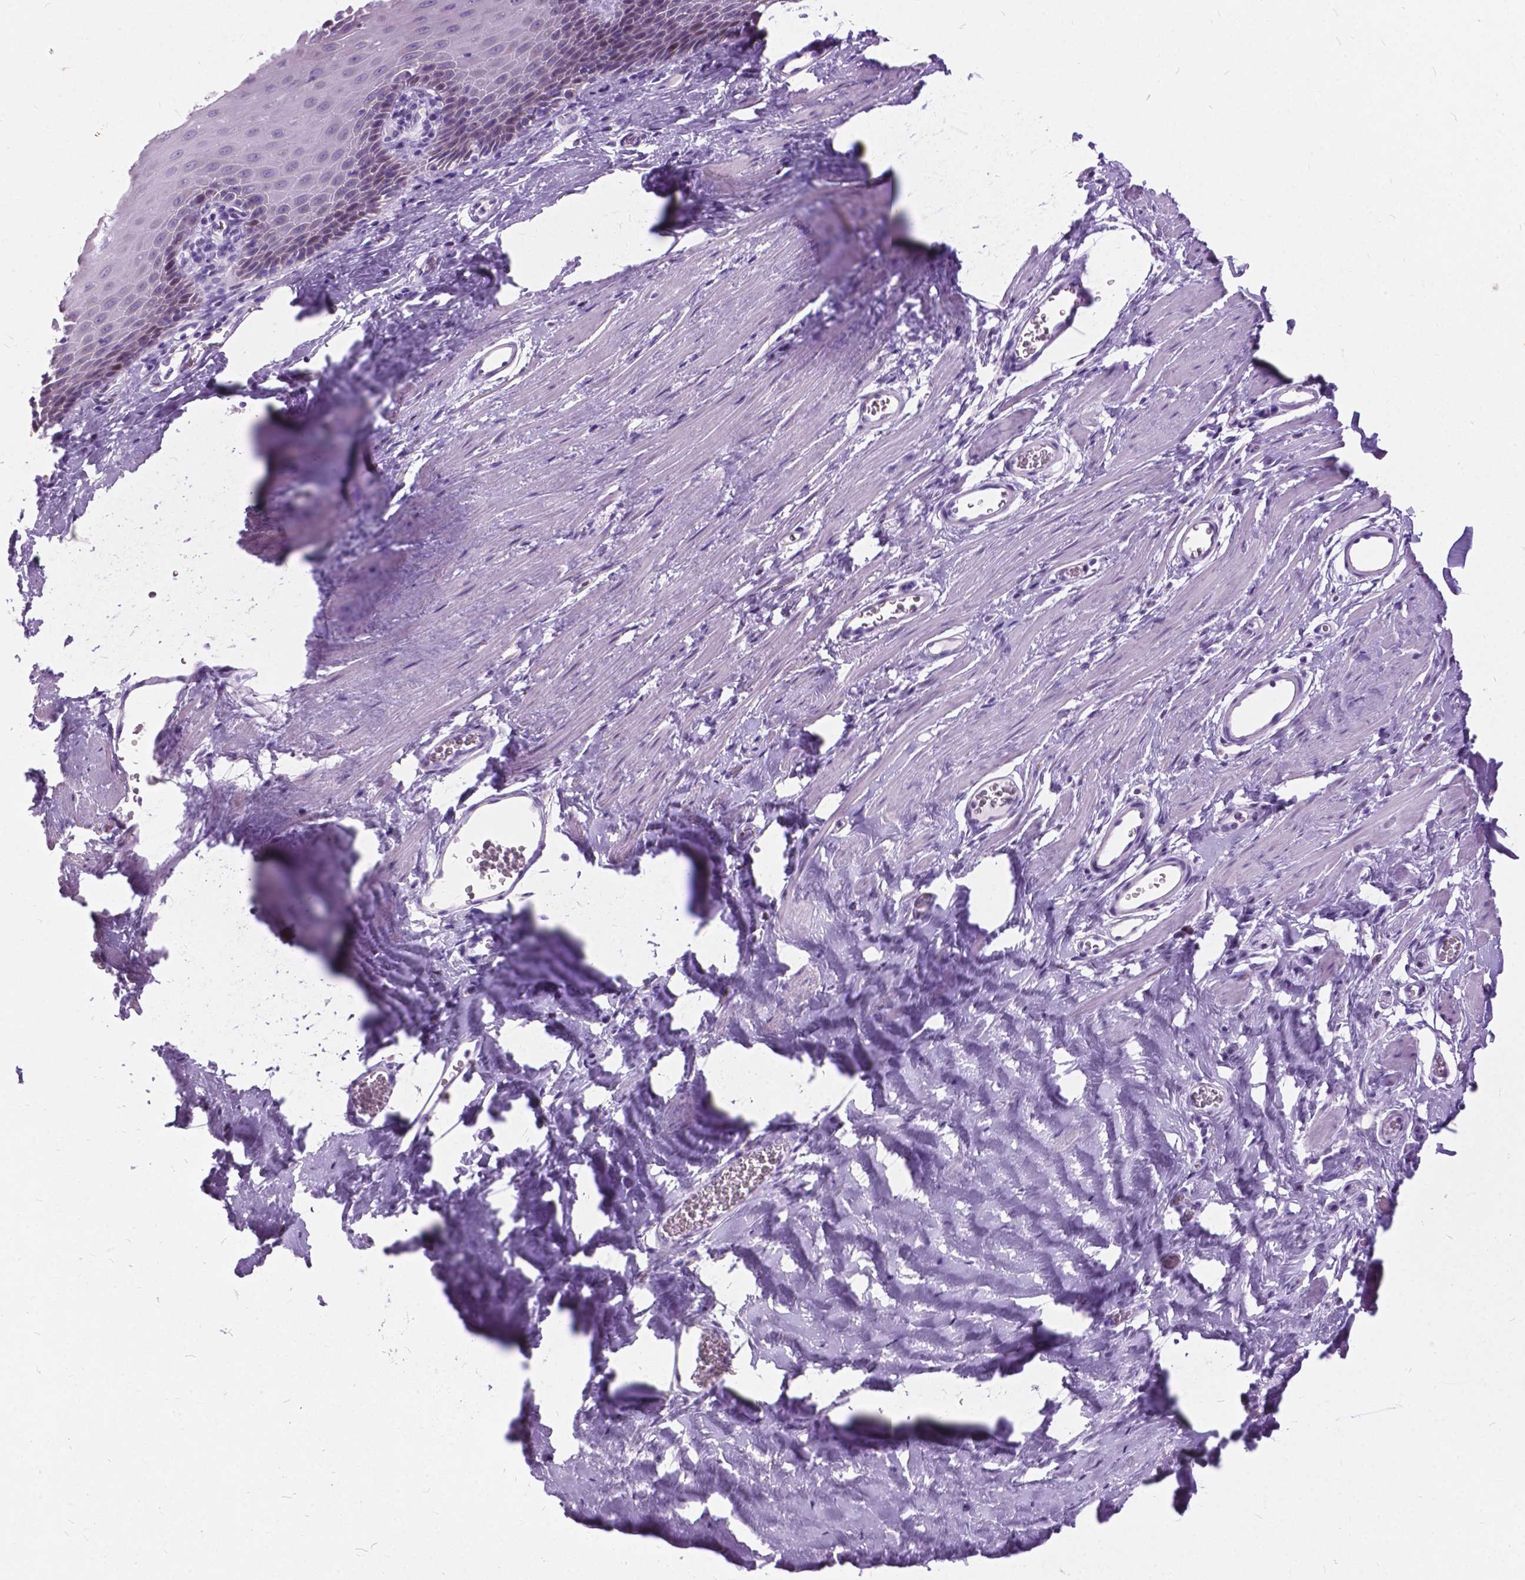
{"staining": {"intensity": "negative", "quantity": "none", "location": "none"}, "tissue": "esophagus", "cell_type": "Squamous epithelial cells", "image_type": "normal", "snomed": [{"axis": "morphology", "description": "Normal tissue, NOS"}, {"axis": "topography", "description": "Esophagus"}], "caption": "The micrograph exhibits no staining of squamous epithelial cells in normal esophagus.", "gene": "BSND", "patient": {"sex": "male", "age": 64}}